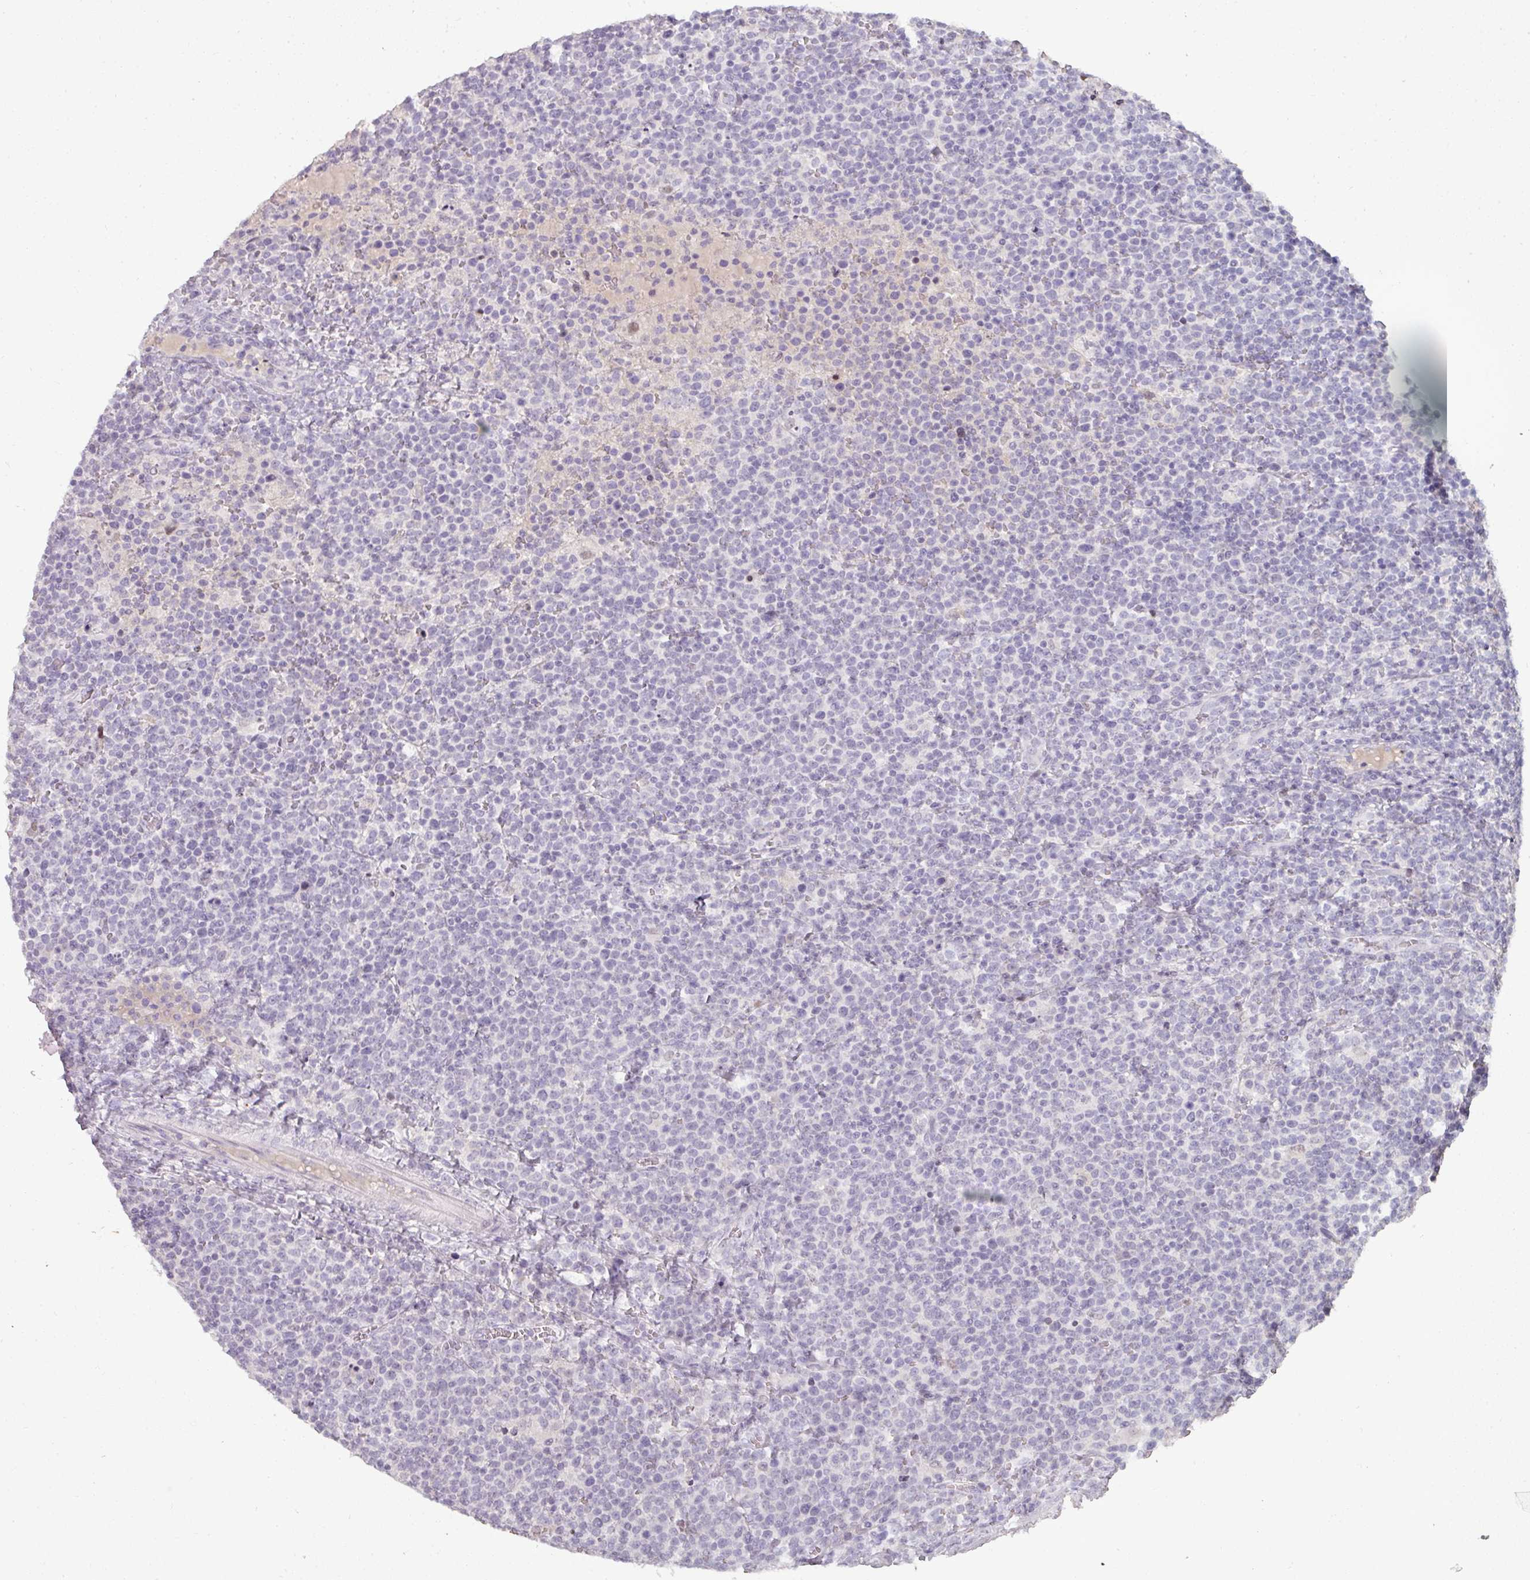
{"staining": {"intensity": "negative", "quantity": "none", "location": "none"}, "tissue": "lymphoma", "cell_type": "Tumor cells", "image_type": "cancer", "snomed": [{"axis": "morphology", "description": "Malignant lymphoma, non-Hodgkin's type, High grade"}, {"axis": "topography", "description": "Lymph node"}], "caption": "There is no significant positivity in tumor cells of malignant lymphoma, non-Hodgkin's type (high-grade).", "gene": "GTF2H3", "patient": {"sex": "male", "age": 61}}